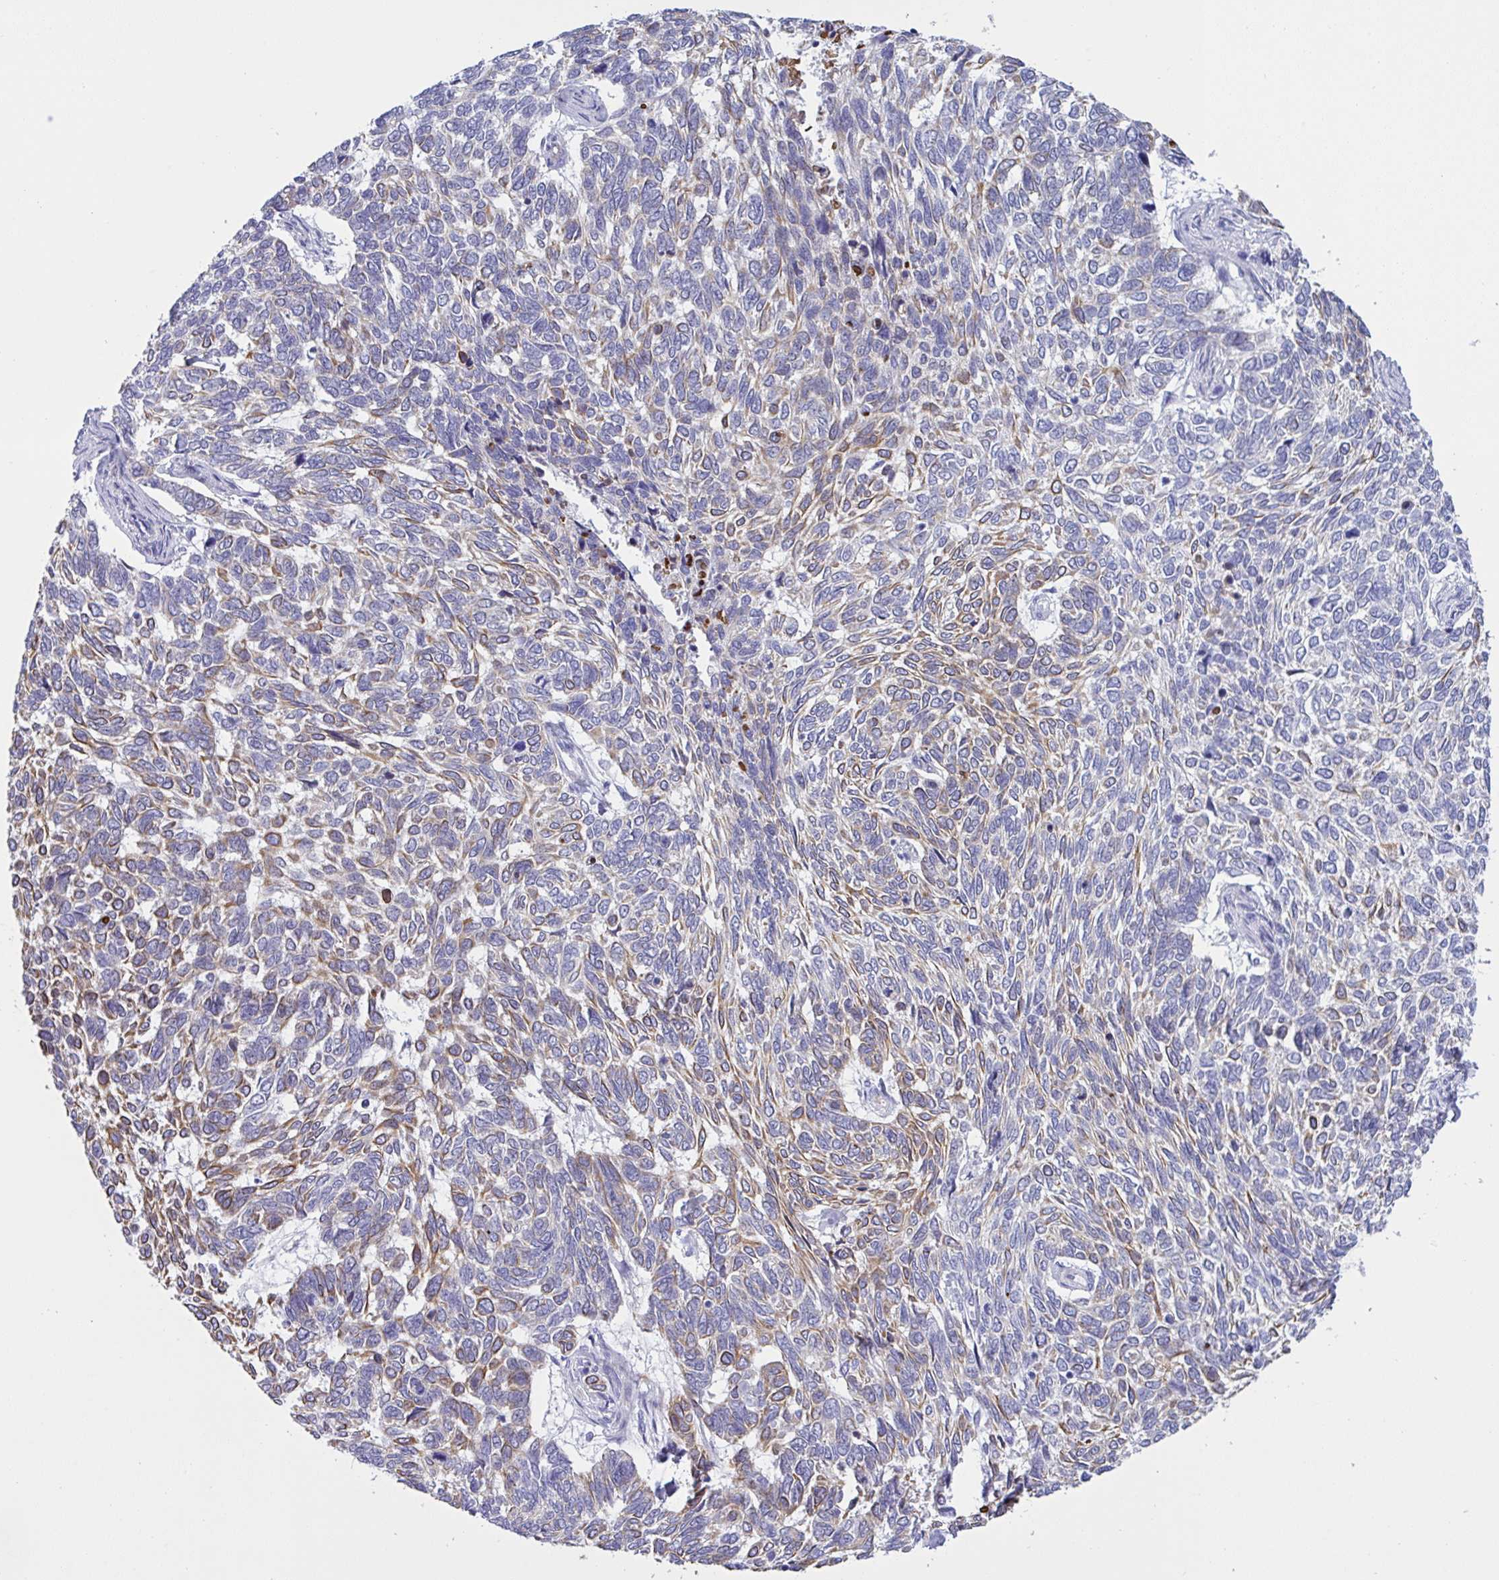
{"staining": {"intensity": "moderate", "quantity": "25%-75%", "location": "cytoplasmic/membranous"}, "tissue": "skin cancer", "cell_type": "Tumor cells", "image_type": "cancer", "snomed": [{"axis": "morphology", "description": "Basal cell carcinoma"}, {"axis": "topography", "description": "Skin"}], "caption": "Immunohistochemical staining of skin cancer shows medium levels of moderate cytoplasmic/membranous protein expression in about 25%-75% of tumor cells. (DAB (3,3'-diaminobenzidine) IHC with brightfield microscopy, high magnification).", "gene": "SMAD5", "patient": {"sex": "female", "age": 65}}